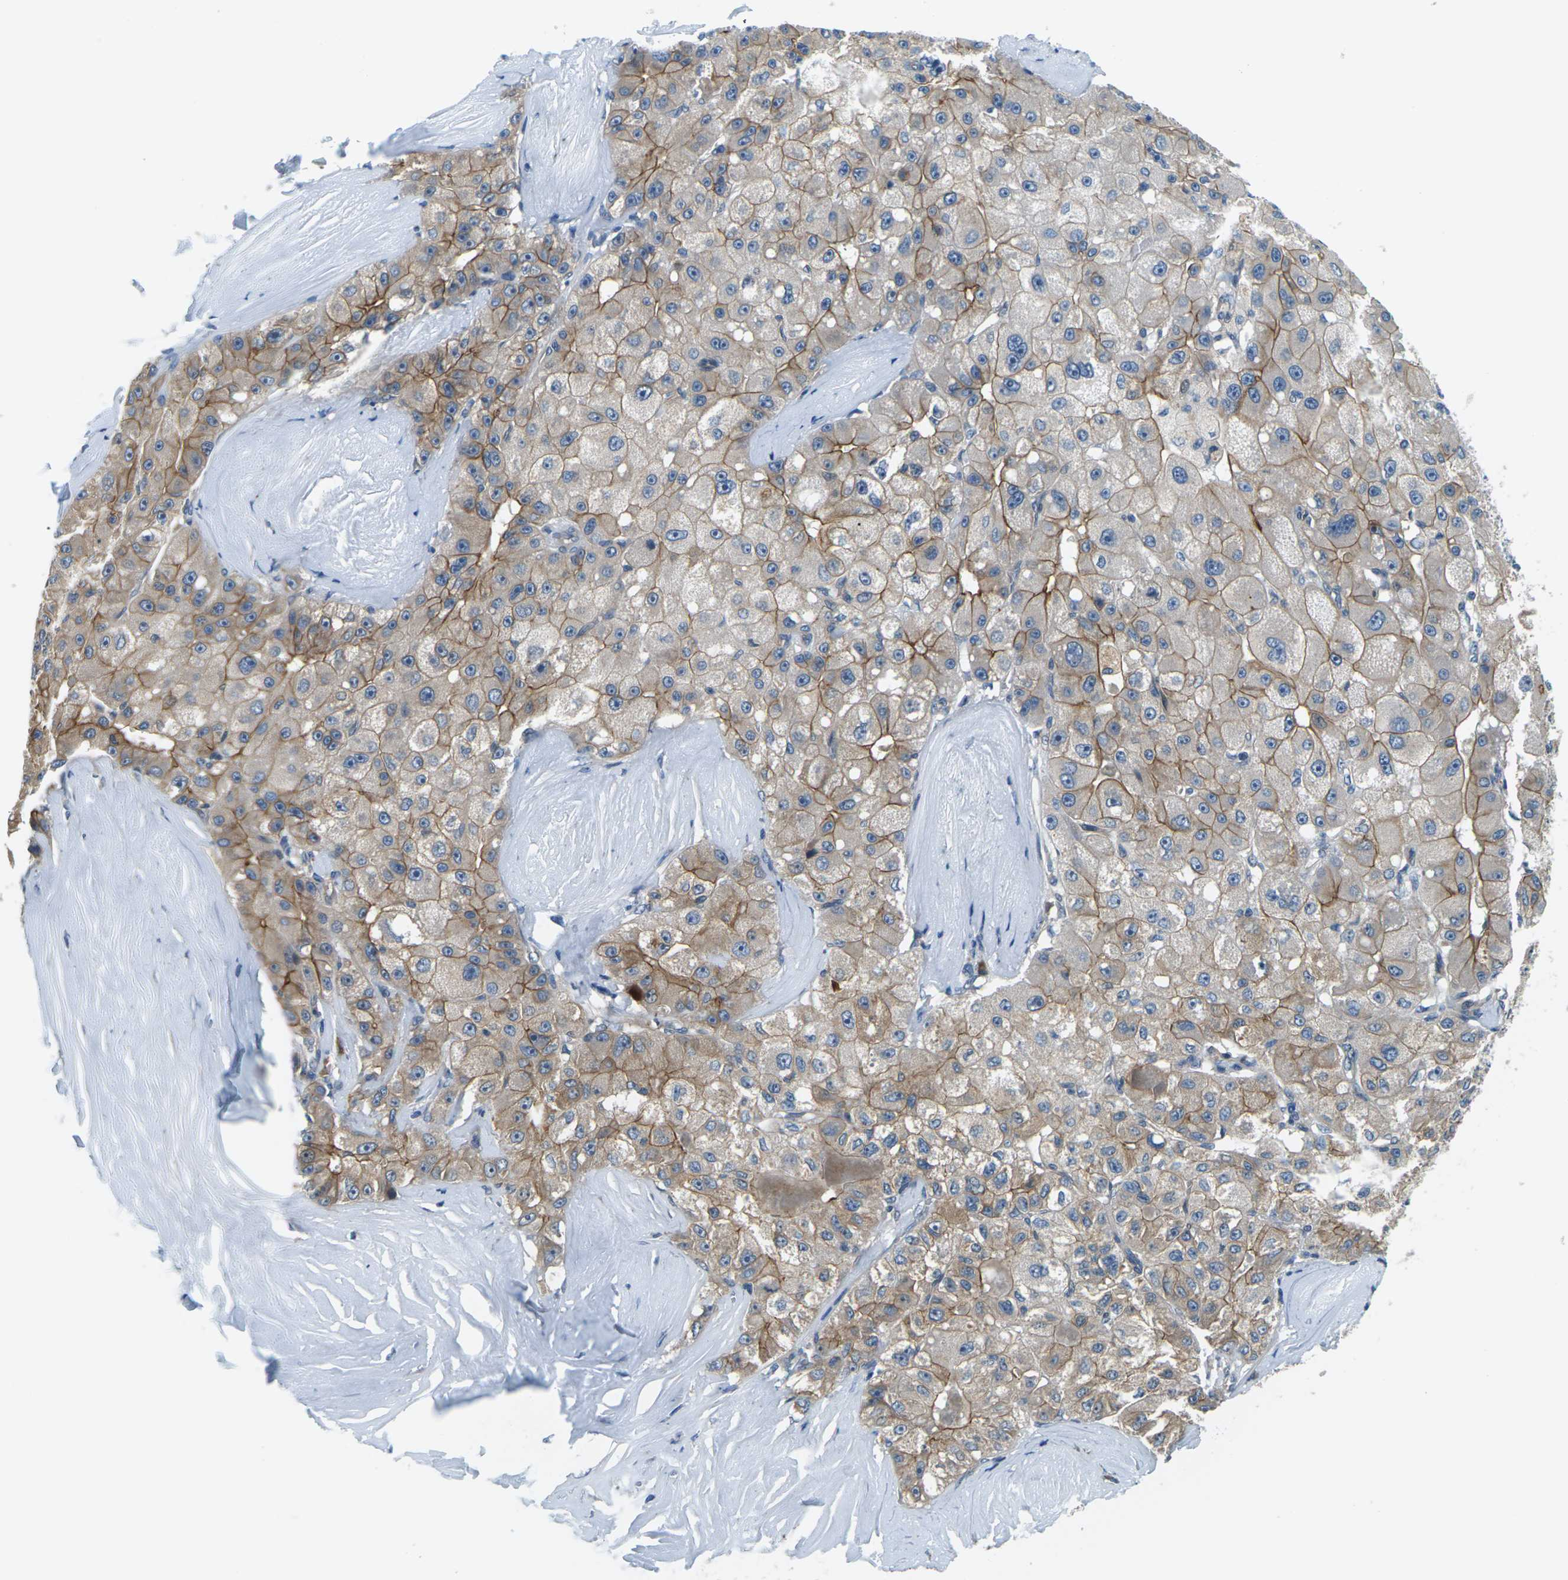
{"staining": {"intensity": "moderate", "quantity": ">75%", "location": "cytoplasmic/membranous"}, "tissue": "liver cancer", "cell_type": "Tumor cells", "image_type": "cancer", "snomed": [{"axis": "morphology", "description": "Carcinoma, Hepatocellular, NOS"}, {"axis": "topography", "description": "Liver"}], "caption": "There is medium levels of moderate cytoplasmic/membranous expression in tumor cells of liver hepatocellular carcinoma, as demonstrated by immunohistochemical staining (brown color).", "gene": "SLC13A3", "patient": {"sex": "male", "age": 80}}